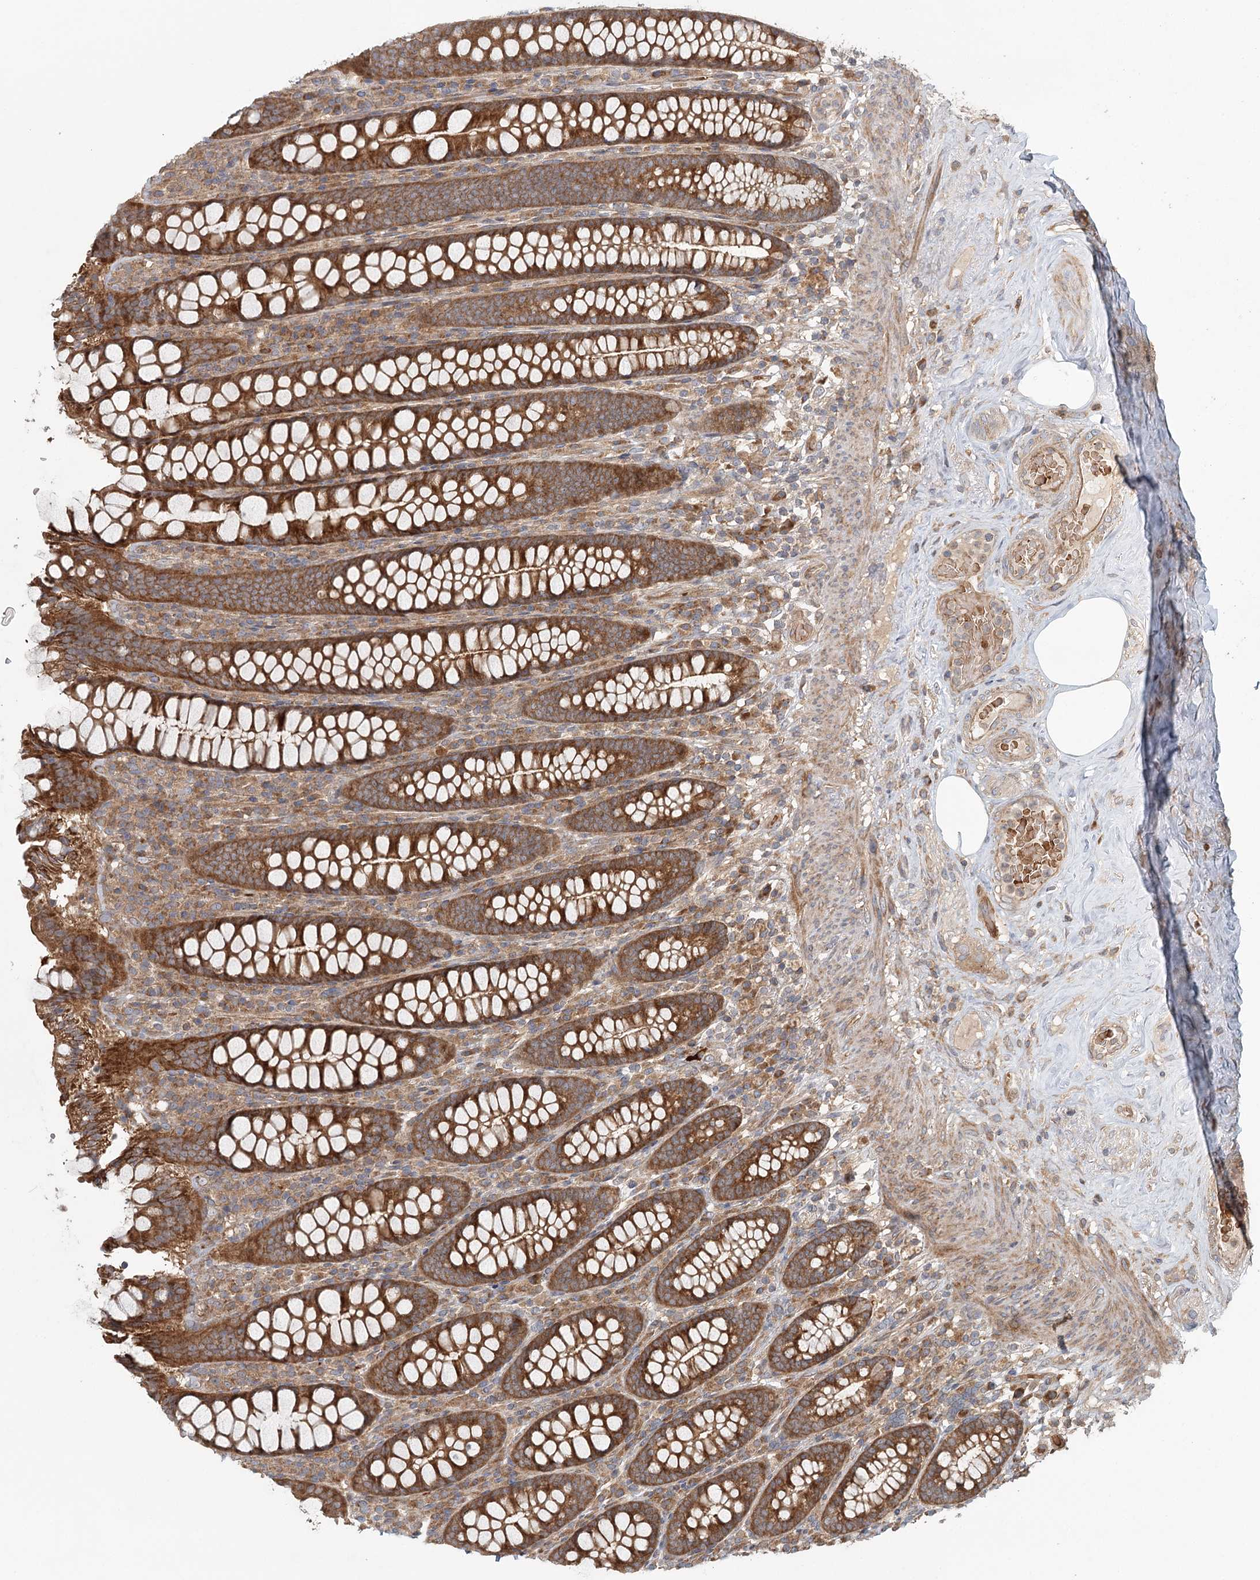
{"staining": {"intensity": "moderate", "quantity": ">75%", "location": "cytoplasmic/membranous"}, "tissue": "colon", "cell_type": "Endothelial cells", "image_type": "normal", "snomed": [{"axis": "morphology", "description": "Normal tissue, NOS"}, {"axis": "topography", "description": "Colon"}], "caption": "Immunohistochemistry (IHC) staining of benign colon, which shows medium levels of moderate cytoplasmic/membranous expression in about >75% of endothelial cells indicating moderate cytoplasmic/membranous protein expression. The staining was performed using DAB (3,3'-diaminobenzidine) (brown) for protein detection and nuclei were counterstained in hematoxylin (blue).", "gene": "ENSG00000273217", "patient": {"sex": "female", "age": 79}}